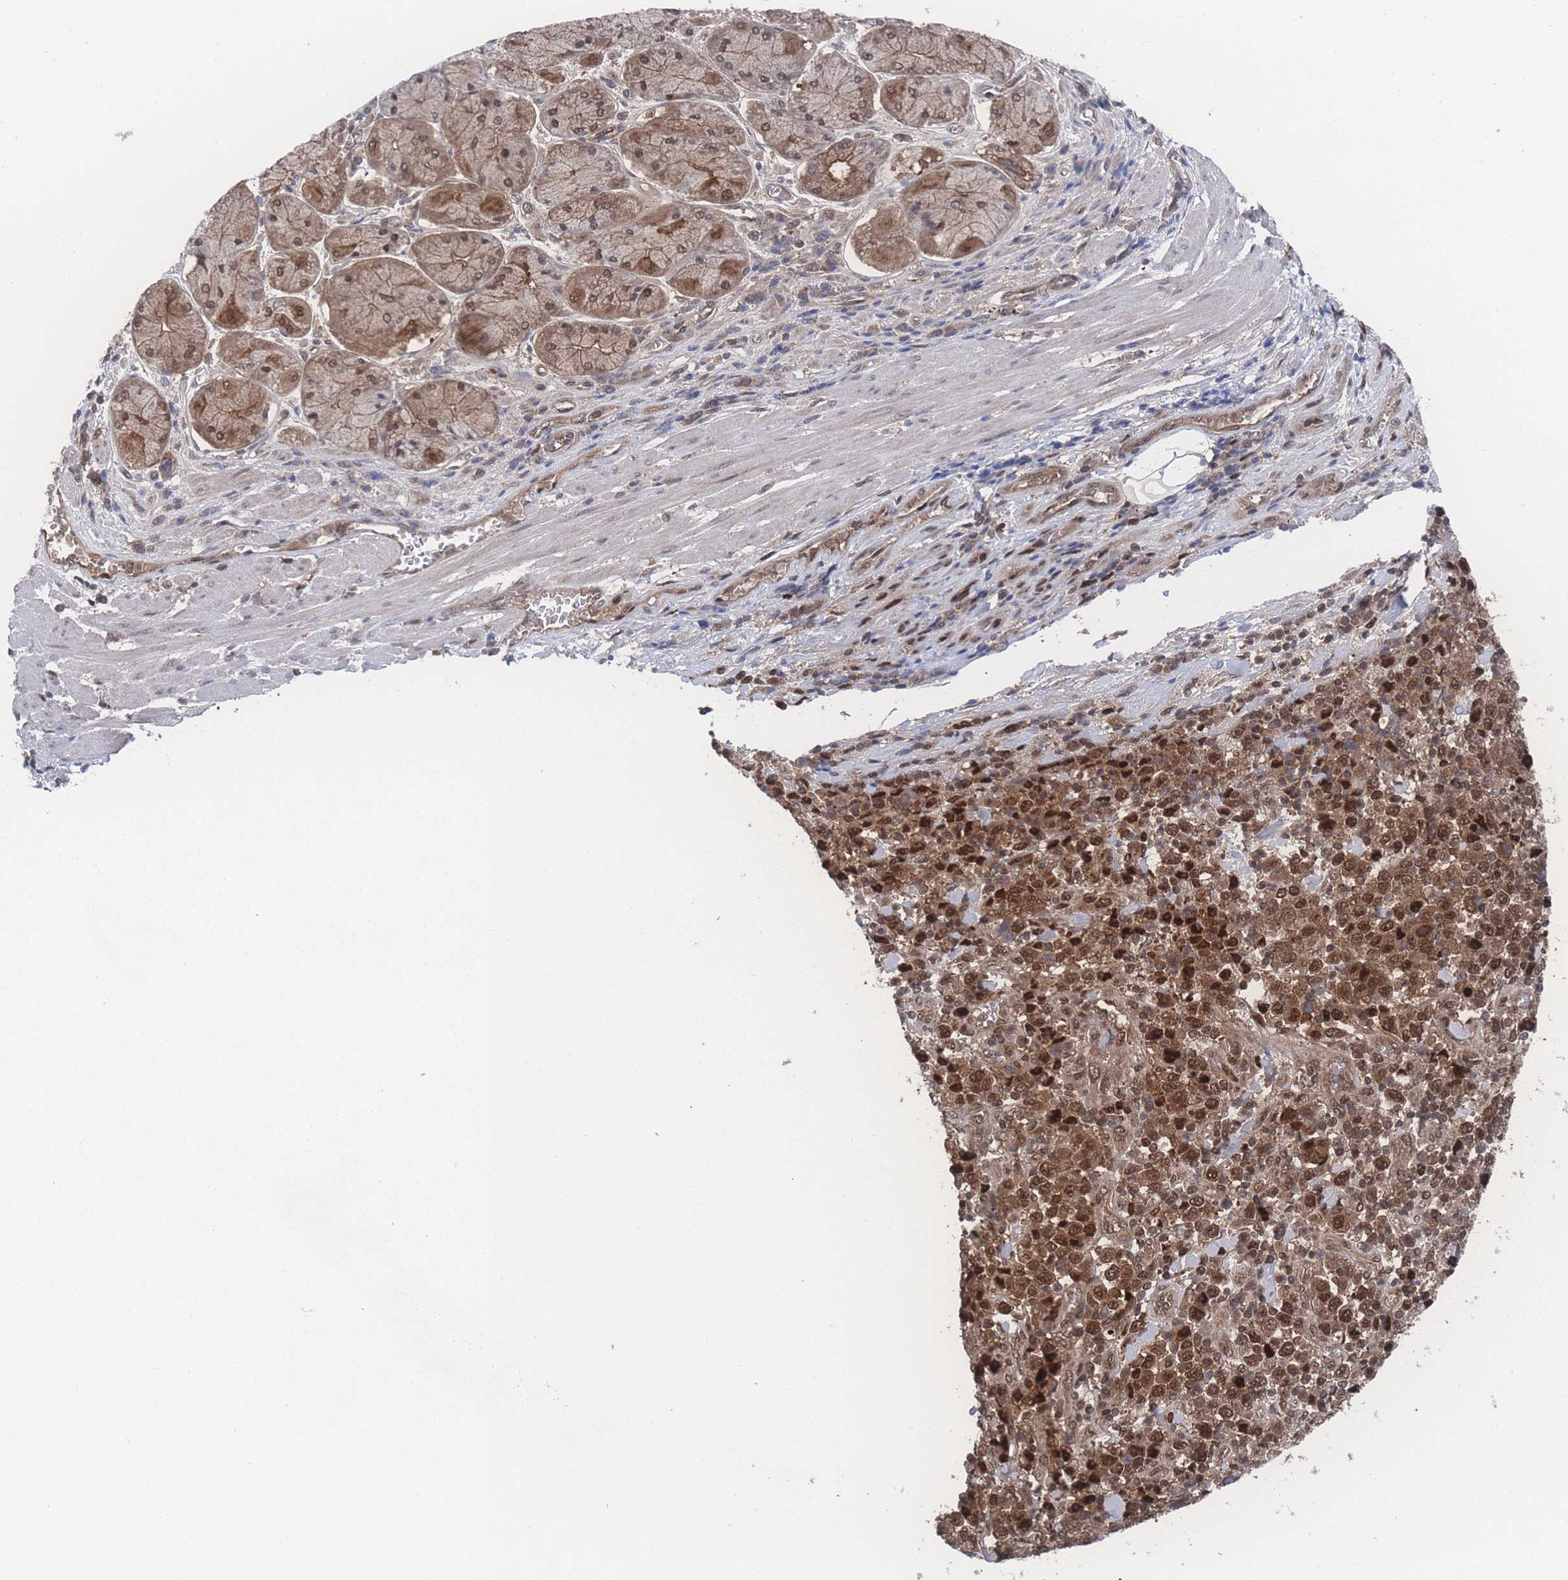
{"staining": {"intensity": "strong", "quantity": ">75%", "location": "cytoplasmic/membranous,nuclear"}, "tissue": "stomach cancer", "cell_type": "Tumor cells", "image_type": "cancer", "snomed": [{"axis": "morphology", "description": "Normal tissue, NOS"}, {"axis": "morphology", "description": "Adenocarcinoma, NOS"}, {"axis": "topography", "description": "Stomach, upper"}, {"axis": "topography", "description": "Stomach"}], "caption": "Protein expression analysis of stomach cancer (adenocarcinoma) reveals strong cytoplasmic/membranous and nuclear expression in about >75% of tumor cells.", "gene": "PSMA1", "patient": {"sex": "male", "age": 59}}